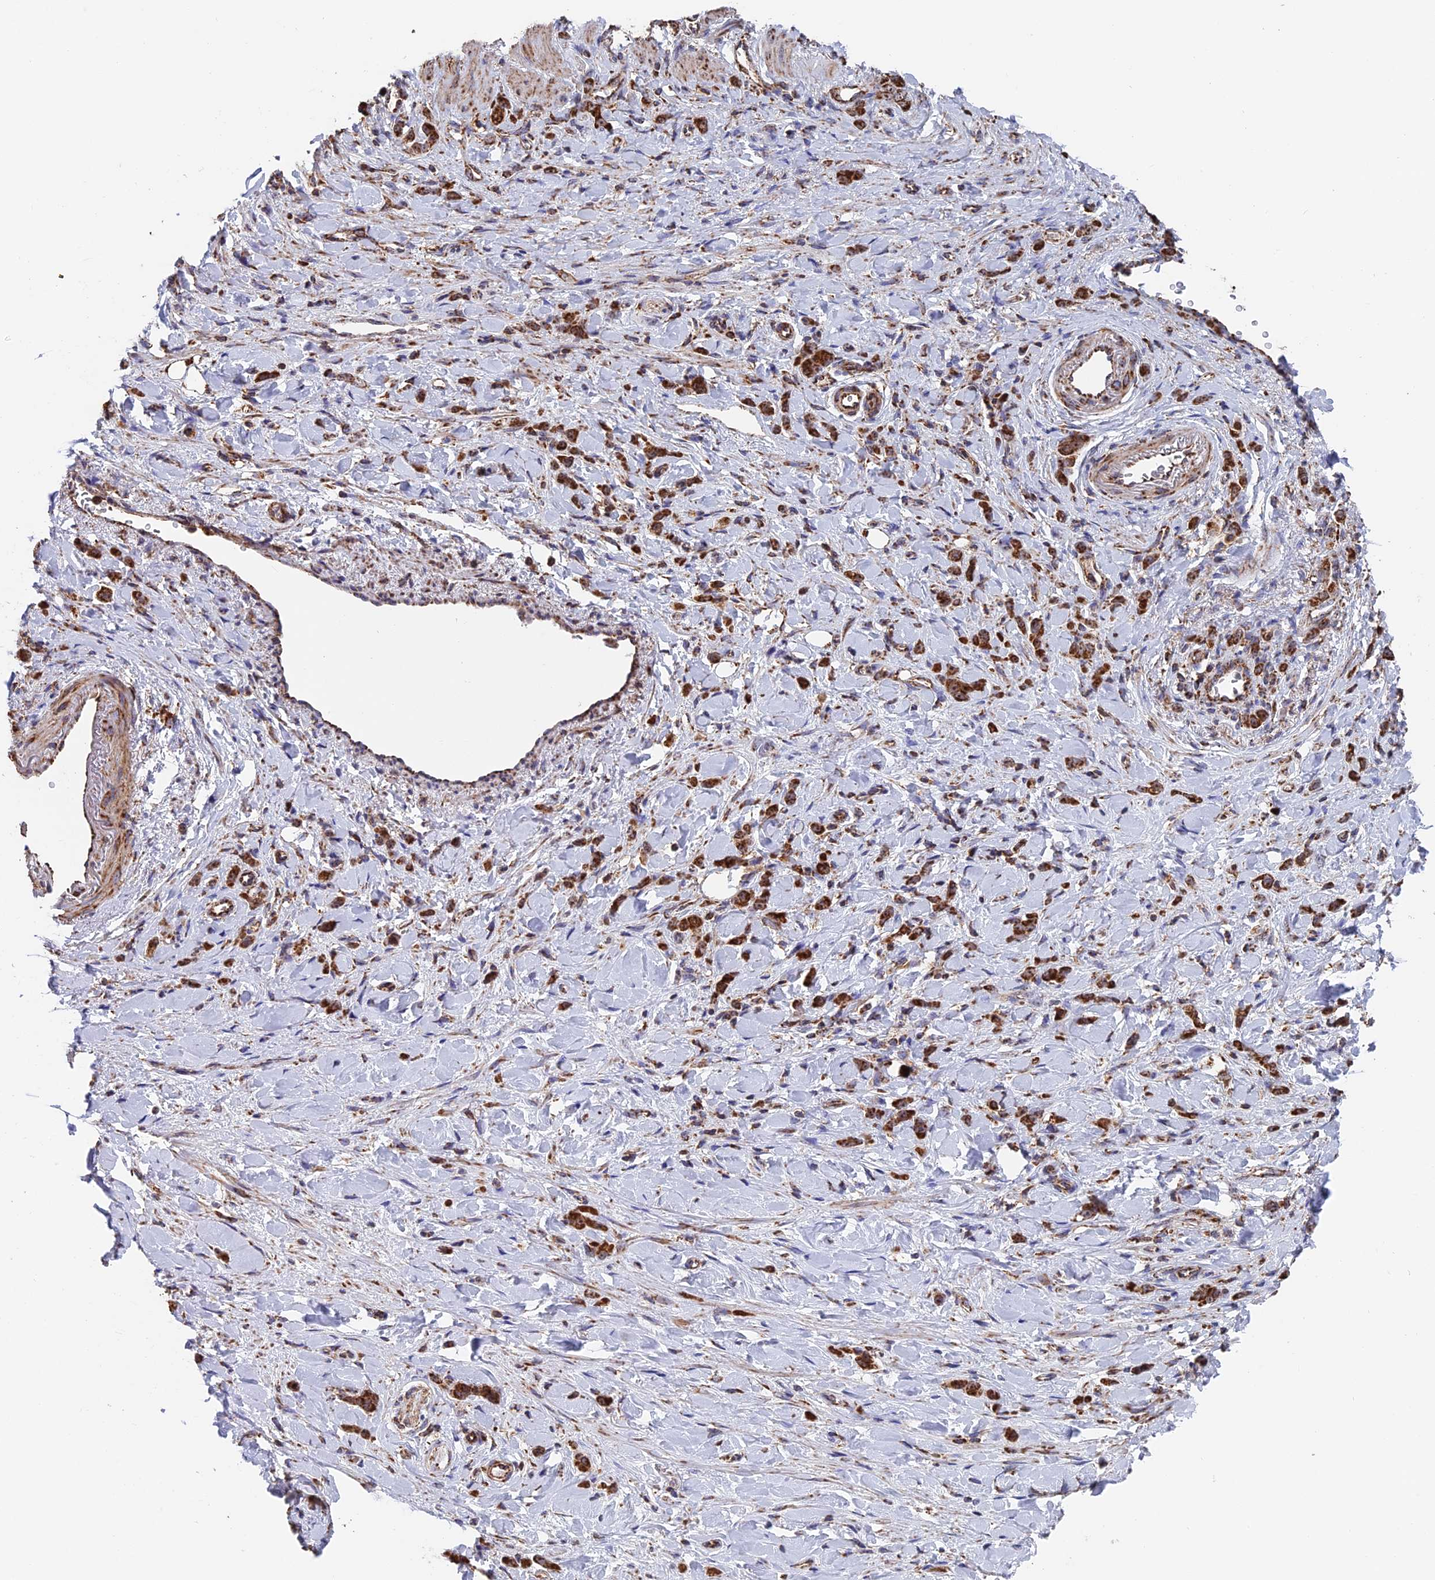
{"staining": {"intensity": "strong", "quantity": ">75%", "location": "cytoplasmic/membranous"}, "tissue": "stomach cancer", "cell_type": "Tumor cells", "image_type": "cancer", "snomed": [{"axis": "morphology", "description": "Normal tissue, NOS"}, {"axis": "morphology", "description": "Adenocarcinoma, NOS"}, {"axis": "topography", "description": "Stomach"}], "caption": "Immunohistochemistry of human stomach cancer displays high levels of strong cytoplasmic/membranous staining in about >75% of tumor cells.", "gene": "DTYMK", "patient": {"sex": "male", "age": 82}}